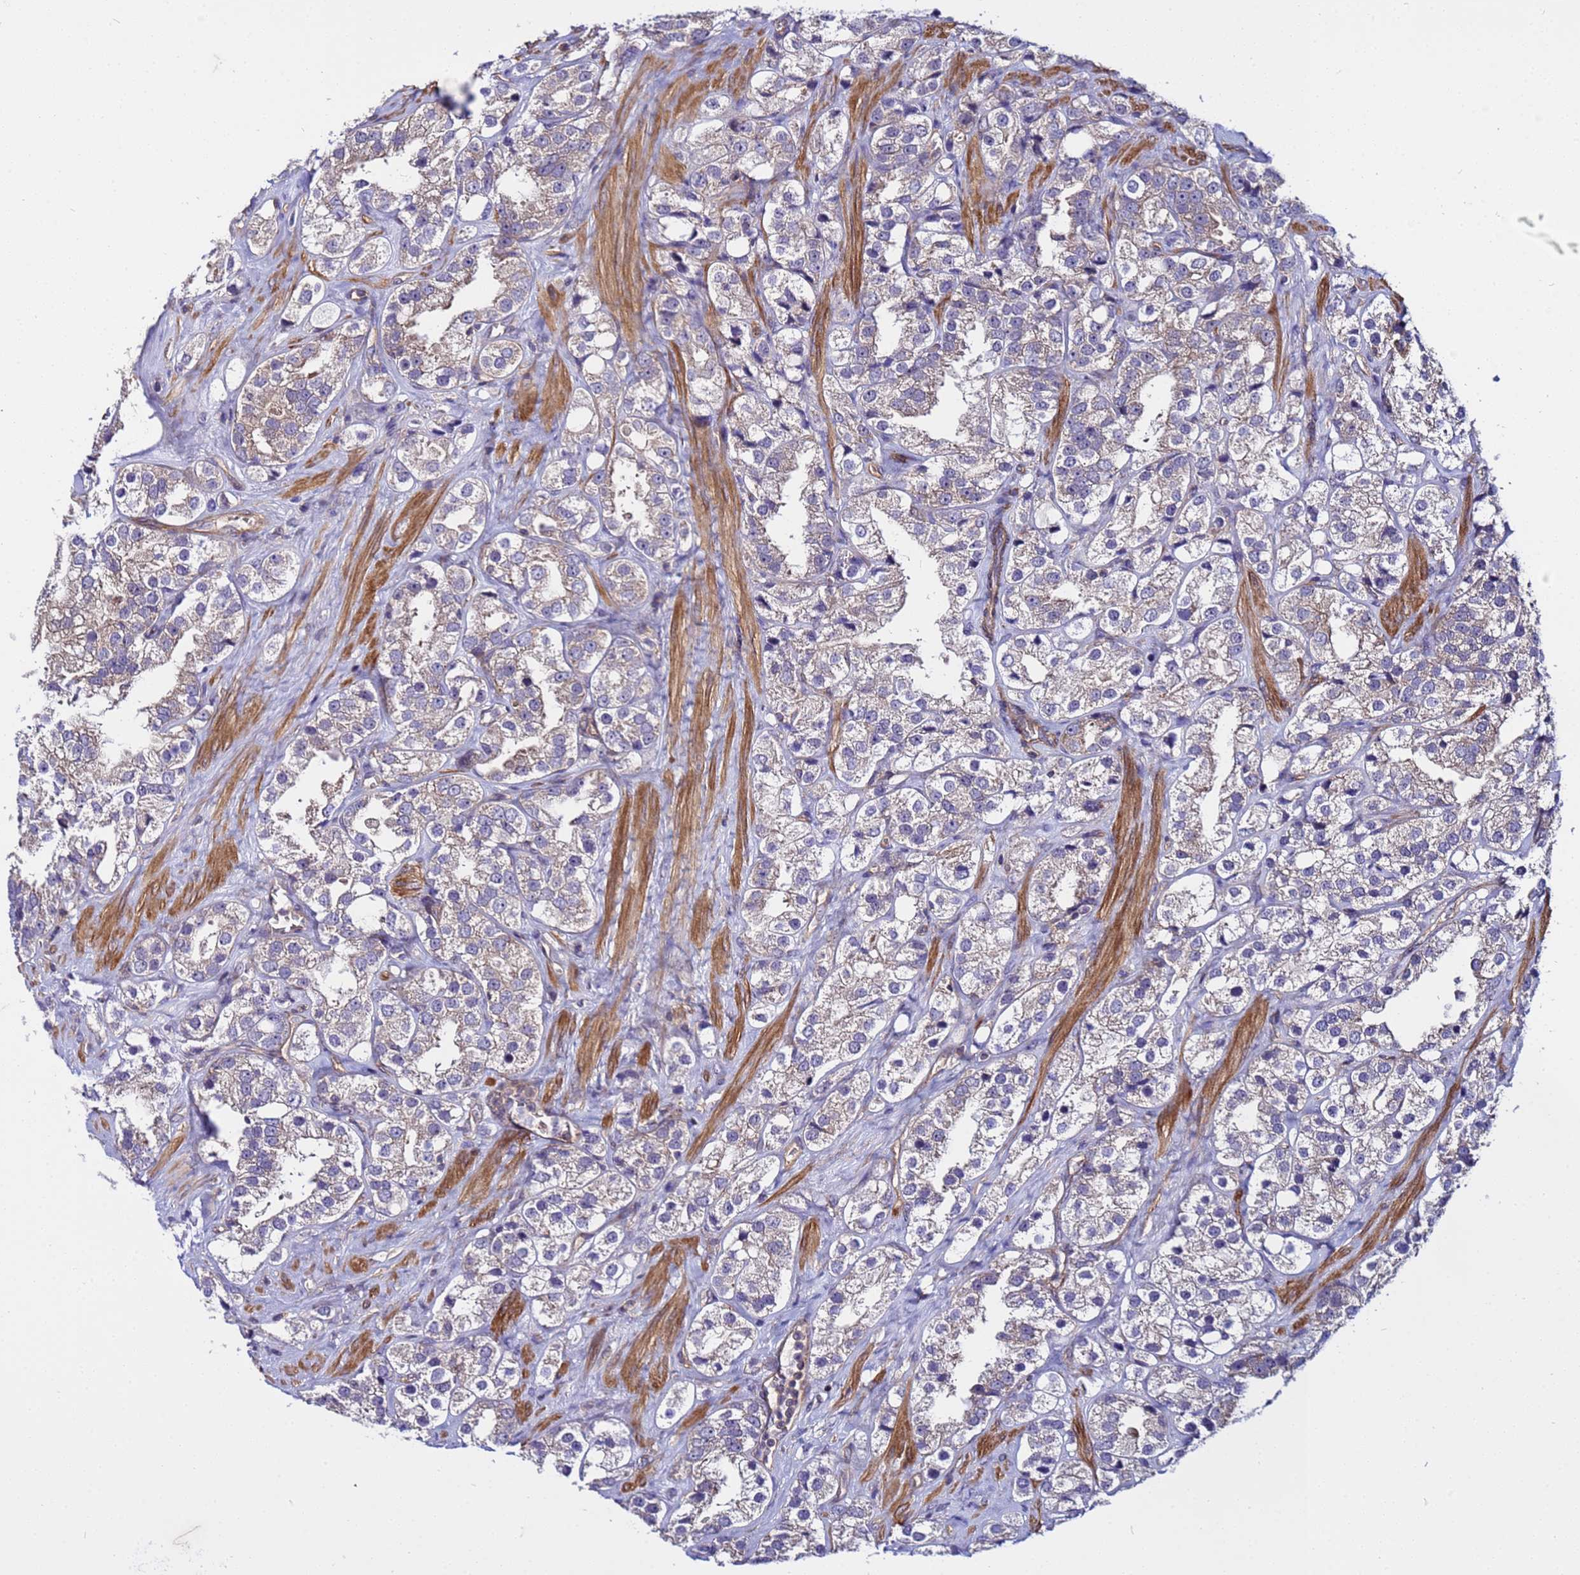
{"staining": {"intensity": "weak", "quantity": "25%-75%", "location": "cytoplasmic/membranous"}, "tissue": "prostate cancer", "cell_type": "Tumor cells", "image_type": "cancer", "snomed": [{"axis": "morphology", "description": "Adenocarcinoma, NOS"}, {"axis": "topography", "description": "Prostate"}], "caption": "Human prostate cancer stained with a brown dye displays weak cytoplasmic/membranous positive positivity in approximately 25%-75% of tumor cells.", "gene": "STK38", "patient": {"sex": "male", "age": 79}}